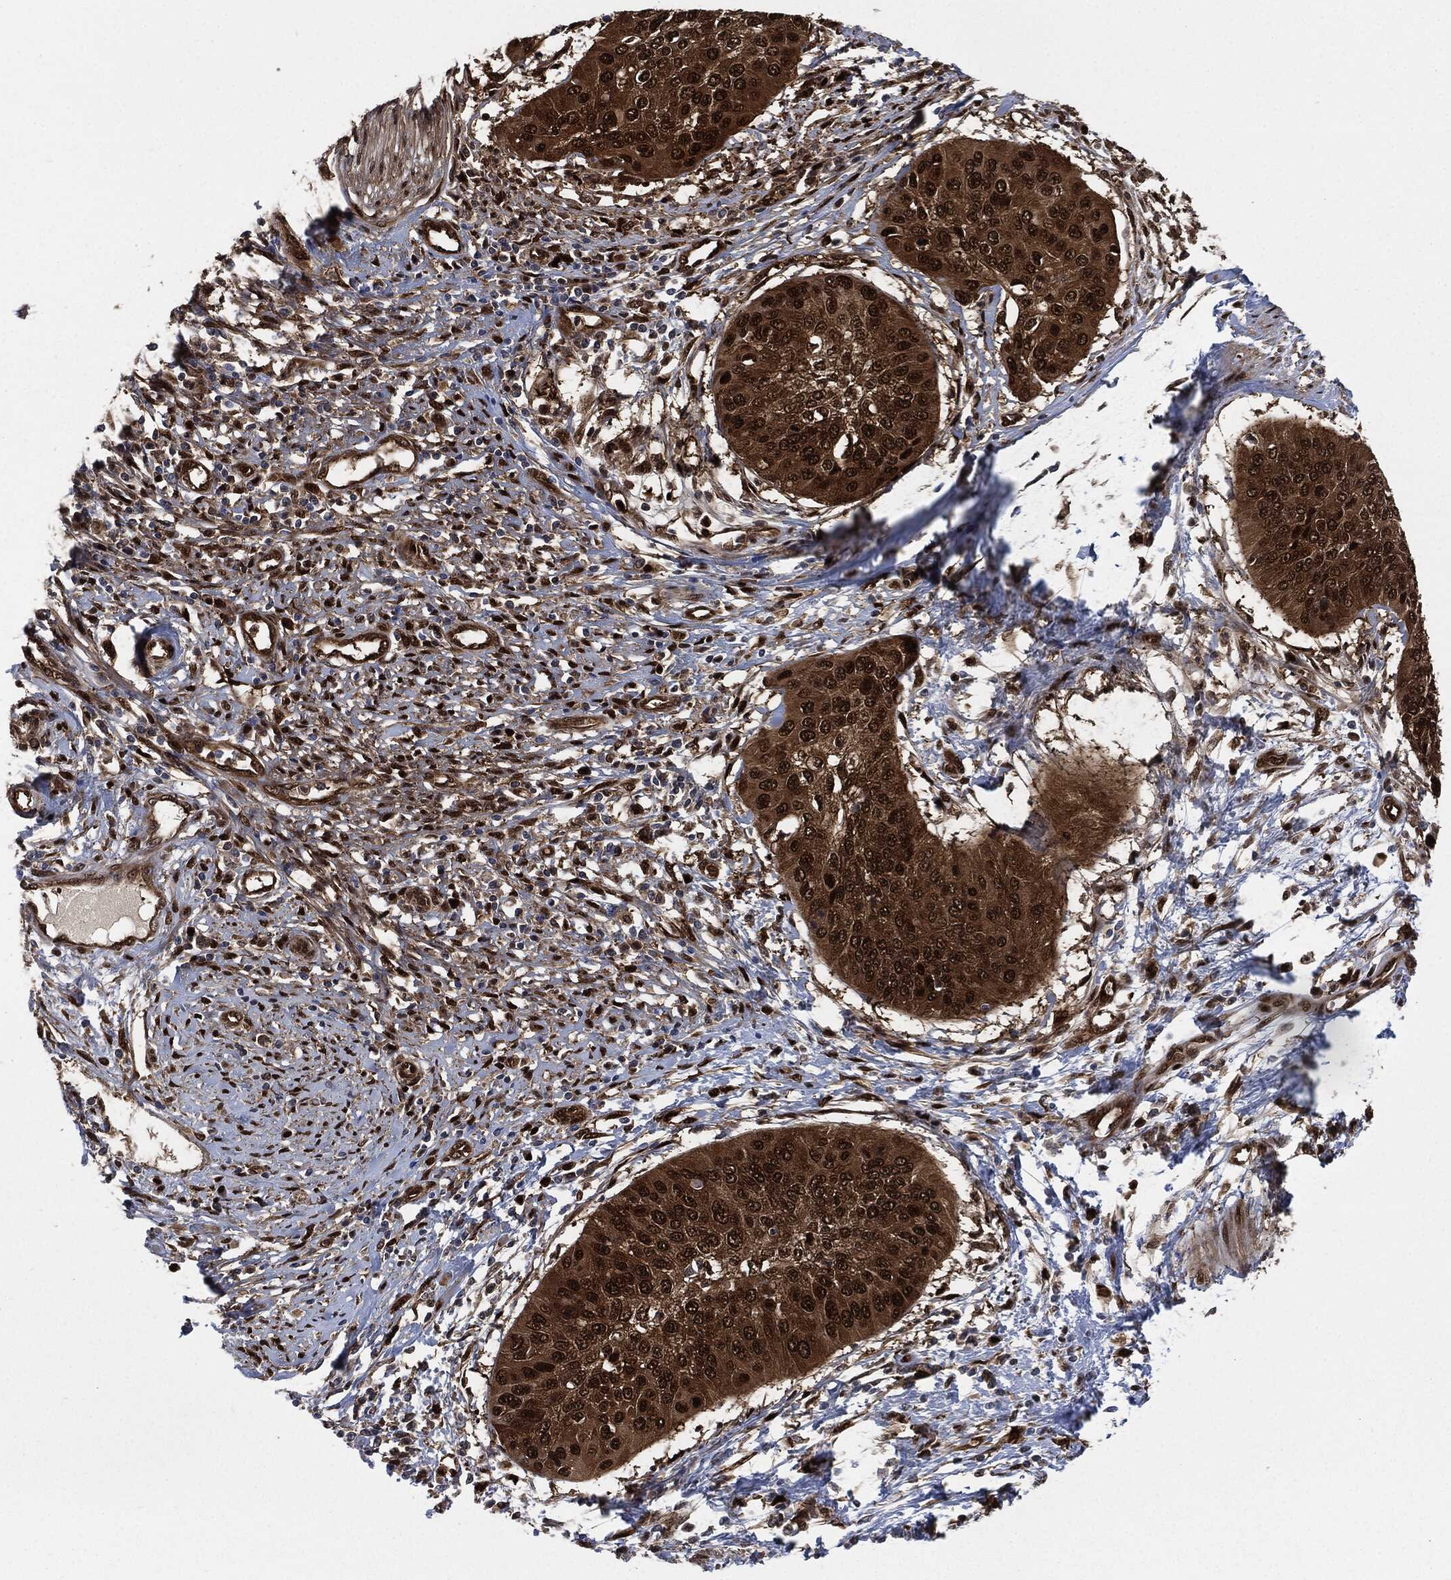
{"staining": {"intensity": "strong", "quantity": ">75%", "location": "cytoplasmic/membranous,nuclear"}, "tissue": "cervical cancer", "cell_type": "Tumor cells", "image_type": "cancer", "snomed": [{"axis": "morphology", "description": "Normal tissue, NOS"}, {"axis": "morphology", "description": "Squamous cell carcinoma, NOS"}, {"axis": "topography", "description": "Cervix"}], "caption": "Immunohistochemistry staining of cervical cancer (squamous cell carcinoma), which shows high levels of strong cytoplasmic/membranous and nuclear staining in approximately >75% of tumor cells indicating strong cytoplasmic/membranous and nuclear protein staining. The staining was performed using DAB (3,3'-diaminobenzidine) (brown) for protein detection and nuclei were counterstained in hematoxylin (blue).", "gene": "DCTN1", "patient": {"sex": "female", "age": 39}}